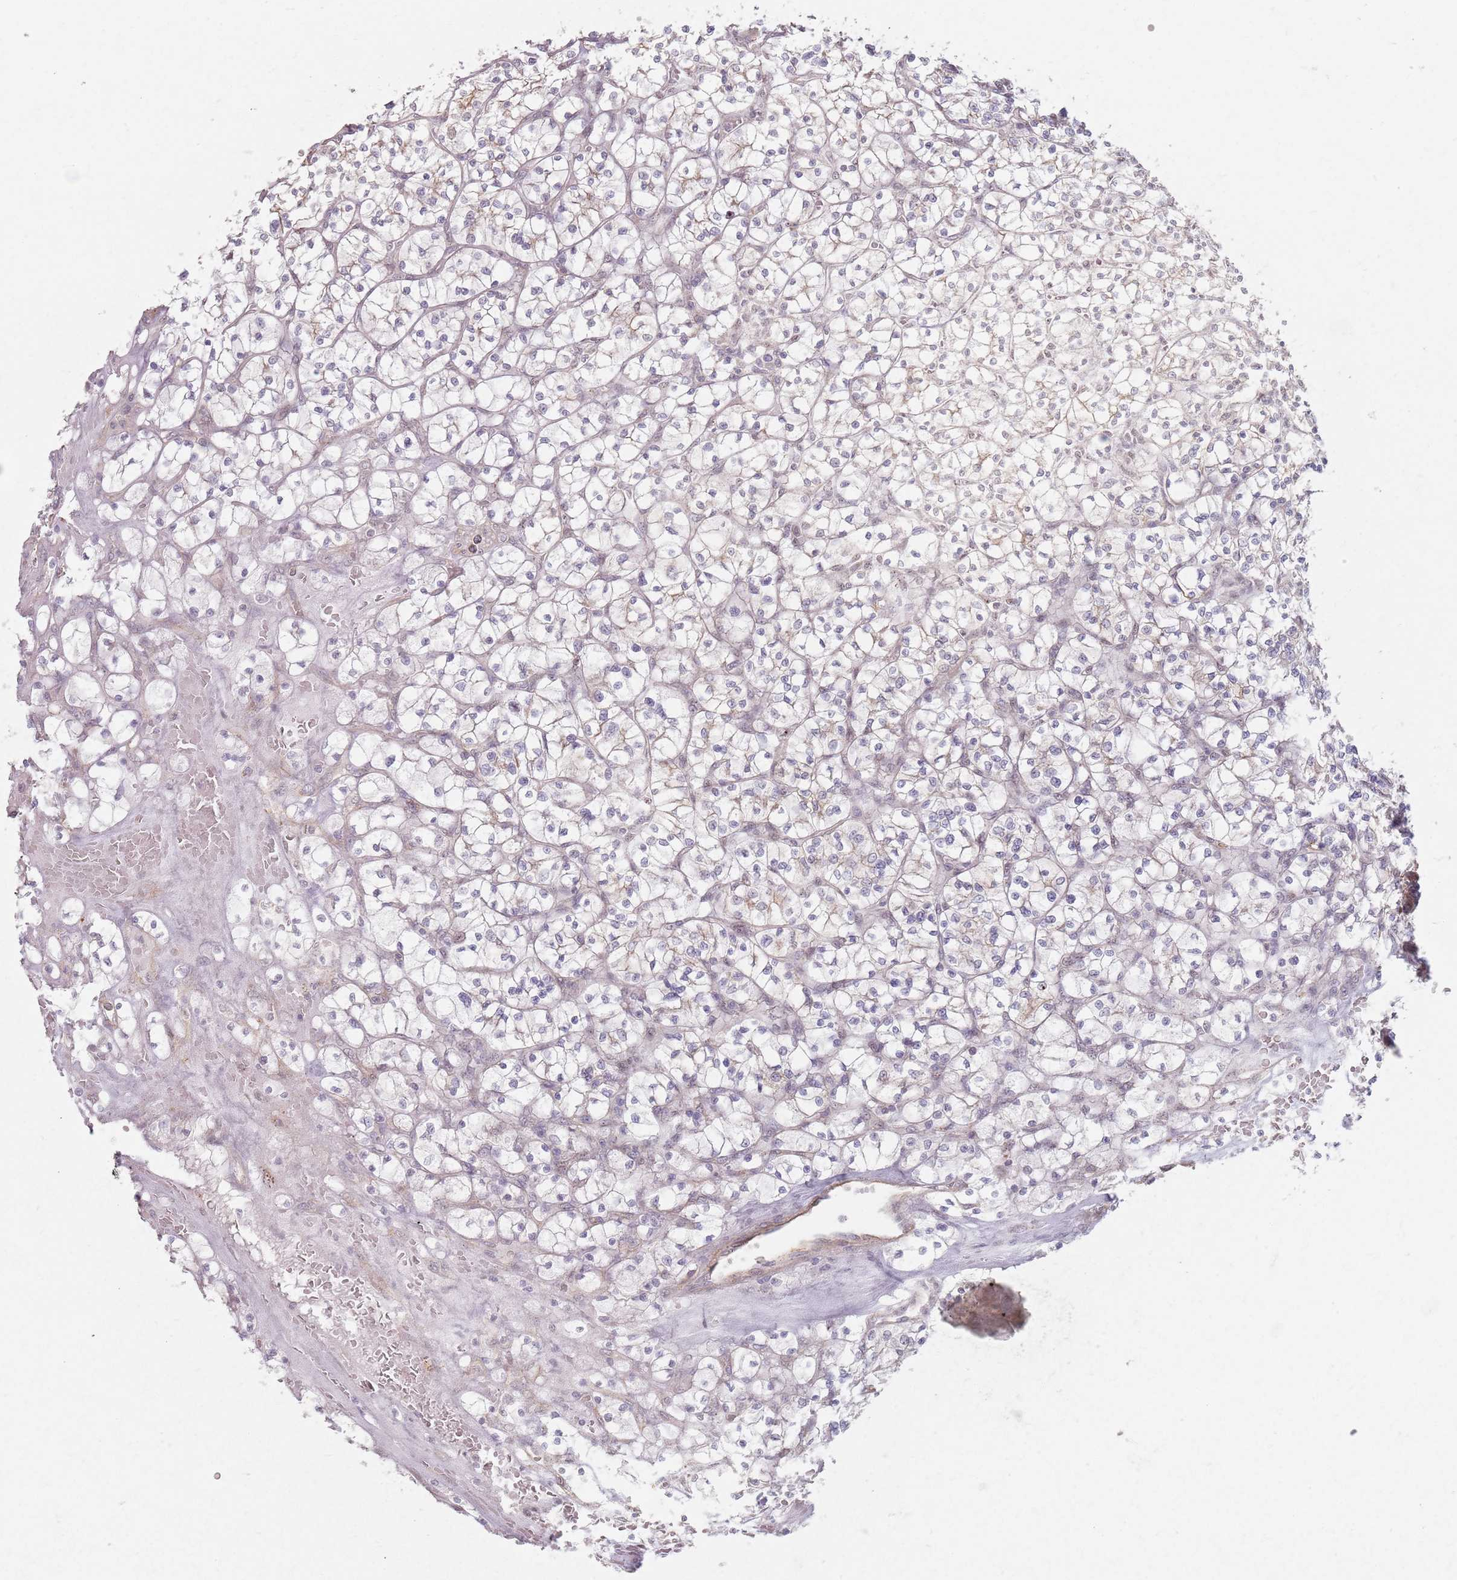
{"staining": {"intensity": "weak", "quantity": "<25%", "location": "cytoplasmic/membranous"}, "tissue": "renal cancer", "cell_type": "Tumor cells", "image_type": "cancer", "snomed": [{"axis": "morphology", "description": "Adenocarcinoma, NOS"}, {"axis": "topography", "description": "Kidney"}], "caption": "IHC of human renal cancer shows no staining in tumor cells. Nuclei are stained in blue.", "gene": "KCNA5", "patient": {"sex": "female", "age": 64}}